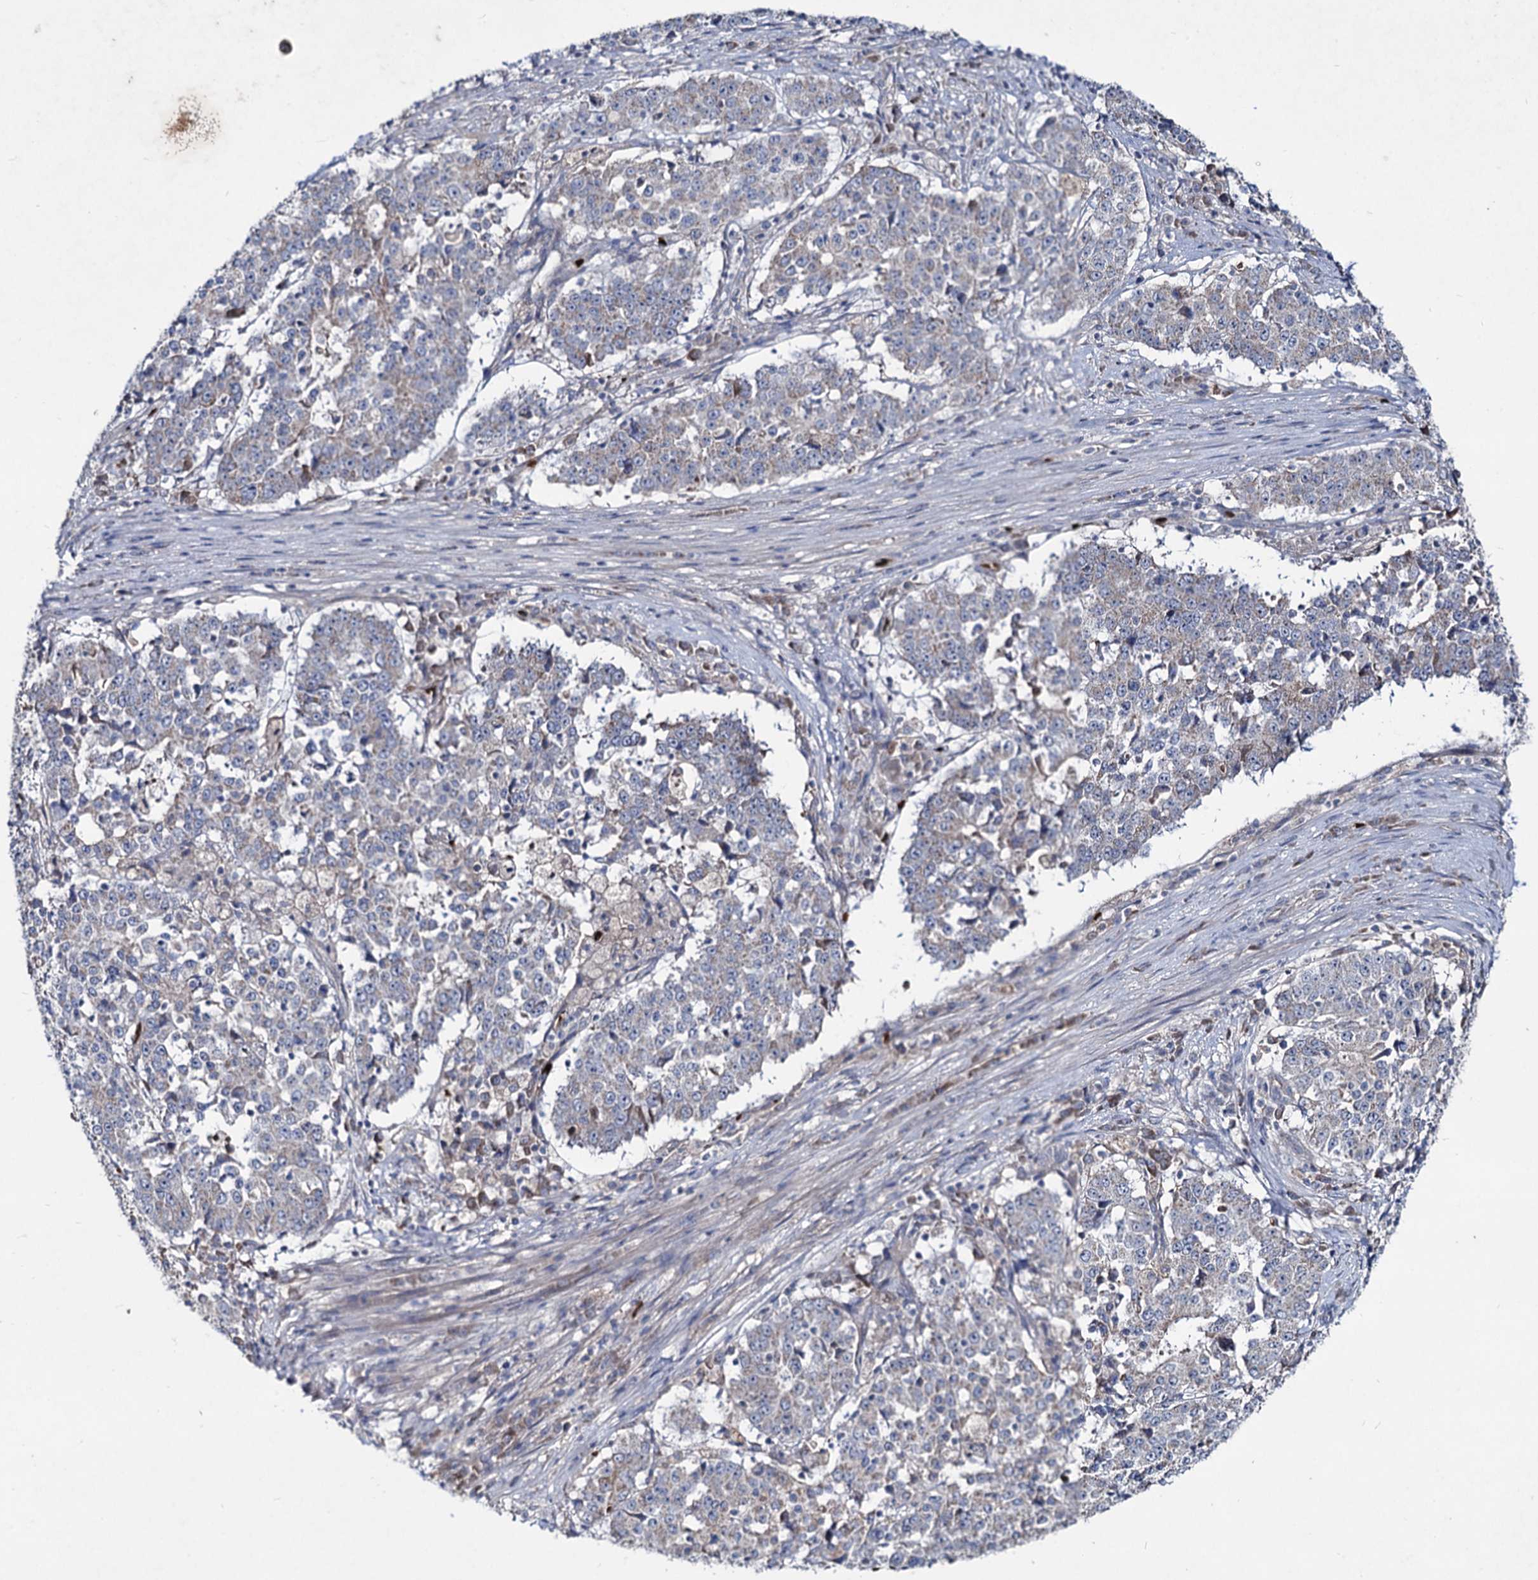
{"staining": {"intensity": "negative", "quantity": "none", "location": "none"}, "tissue": "stomach cancer", "cell_type": "Tumor cells", "image_type": "cancer", "snomed": [{"axis": "morphology", "description": "Adenocarcinoma, NOS"}, {"axis": "topography", "description": "Stomach"}], "caption": "The histopathology image reveals no staining of tumor cells in stomach adenocarcinoma.", "gene": "RNF6", "patient": {"sex": "male", "age": 59}}